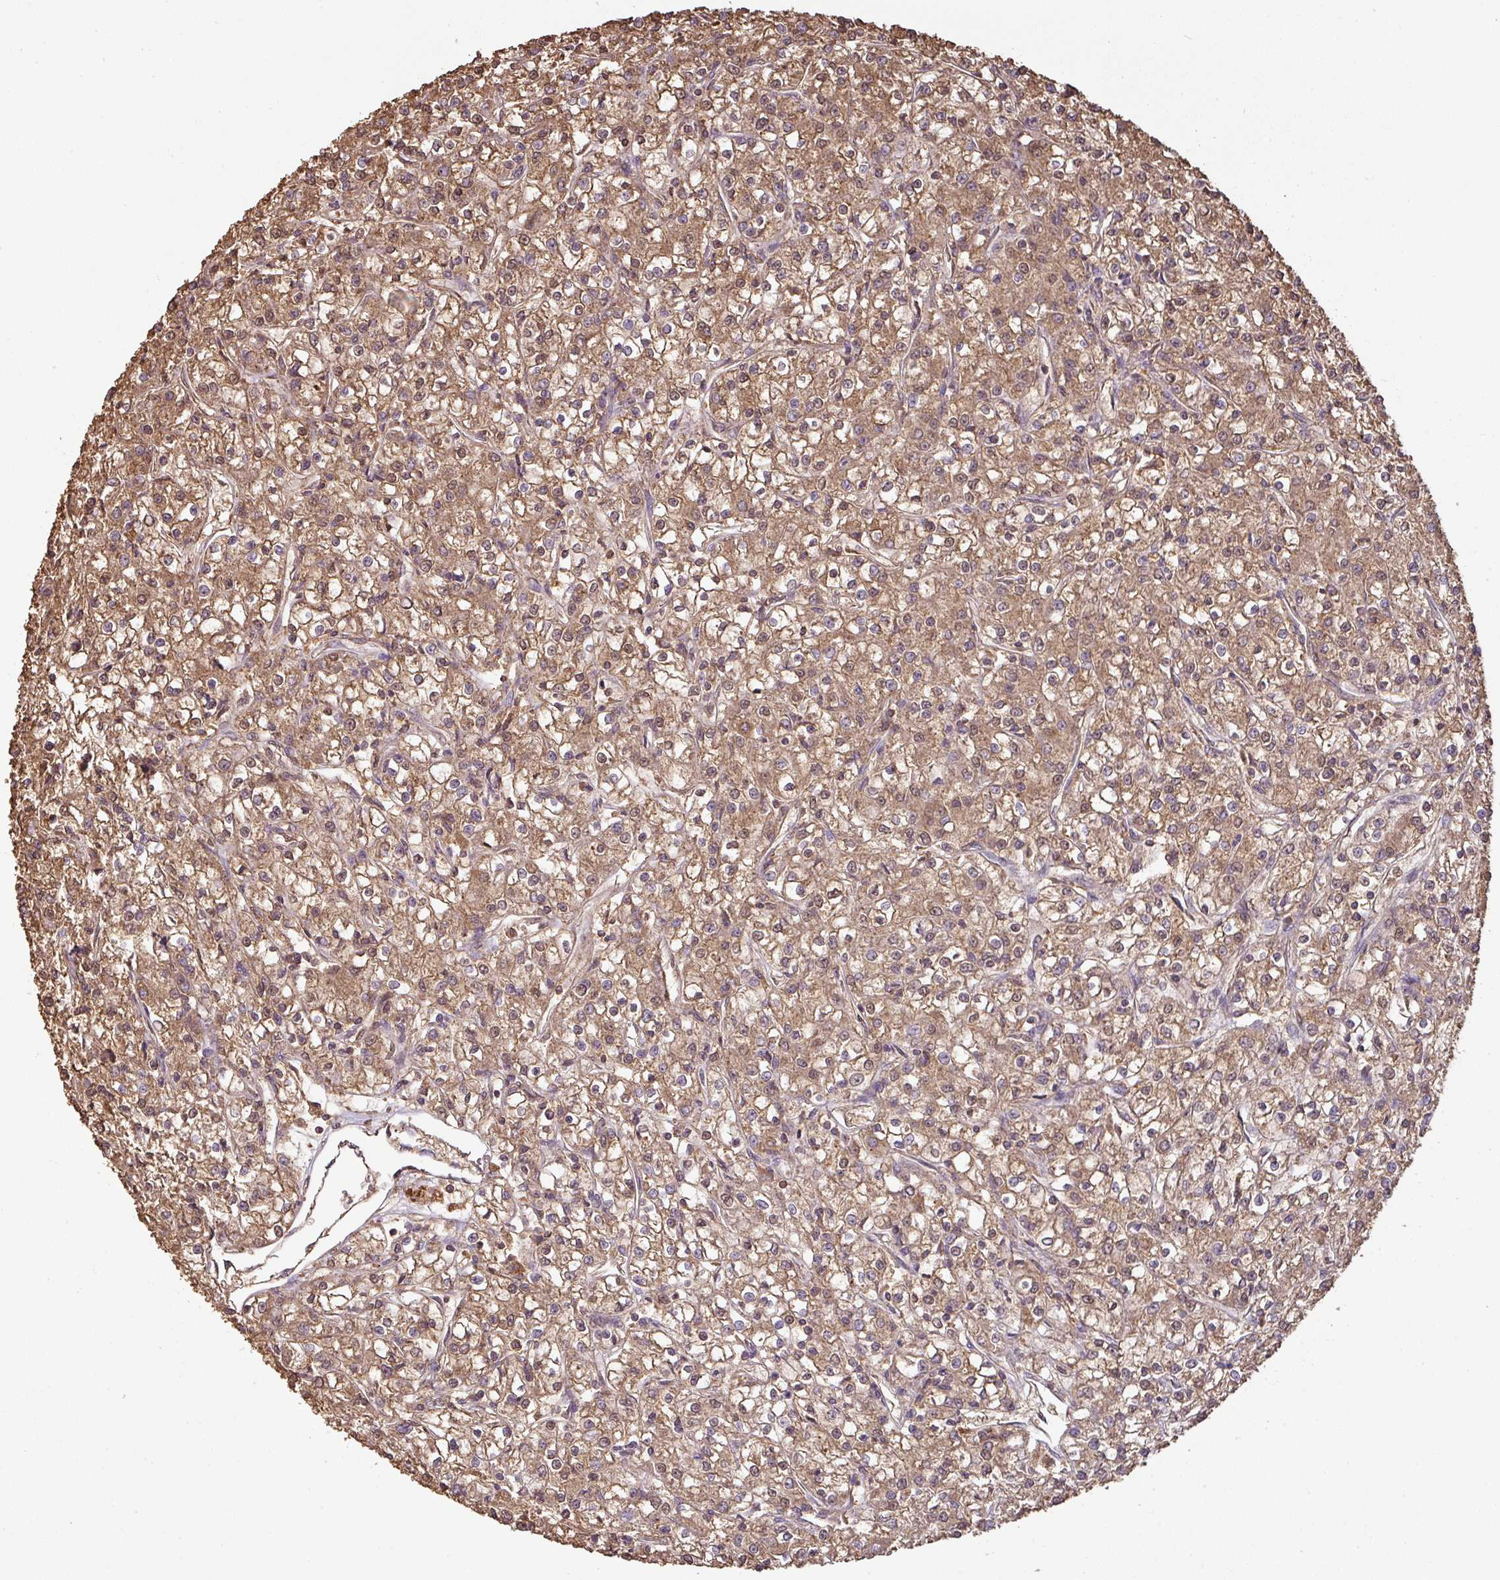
{"staining": {"intensity": "moderate", "quantity": ">75%", "location": "cytoplasmic/membranous"}, "tissue": "renal cancer", "cell_type": "Tumor cells", "image_type": "cancer", "snomed": [{"axis": "morphology", "description": "Adenocarcinoma, NOS"}, {"axis": "topography", "description": "Kidney"}], "caption": "Protein staining by immunohistochemistry (IHC) displays moderate cytoplasmic/membranous staining in approximately >75% of tumor cells in renal cancer (adenocarcinoma). (brown staining indicates protein expression, while blue staining denotes nuclei).", "gene": "ATAT1", "patient": {"sex": "female", "age": 59}}